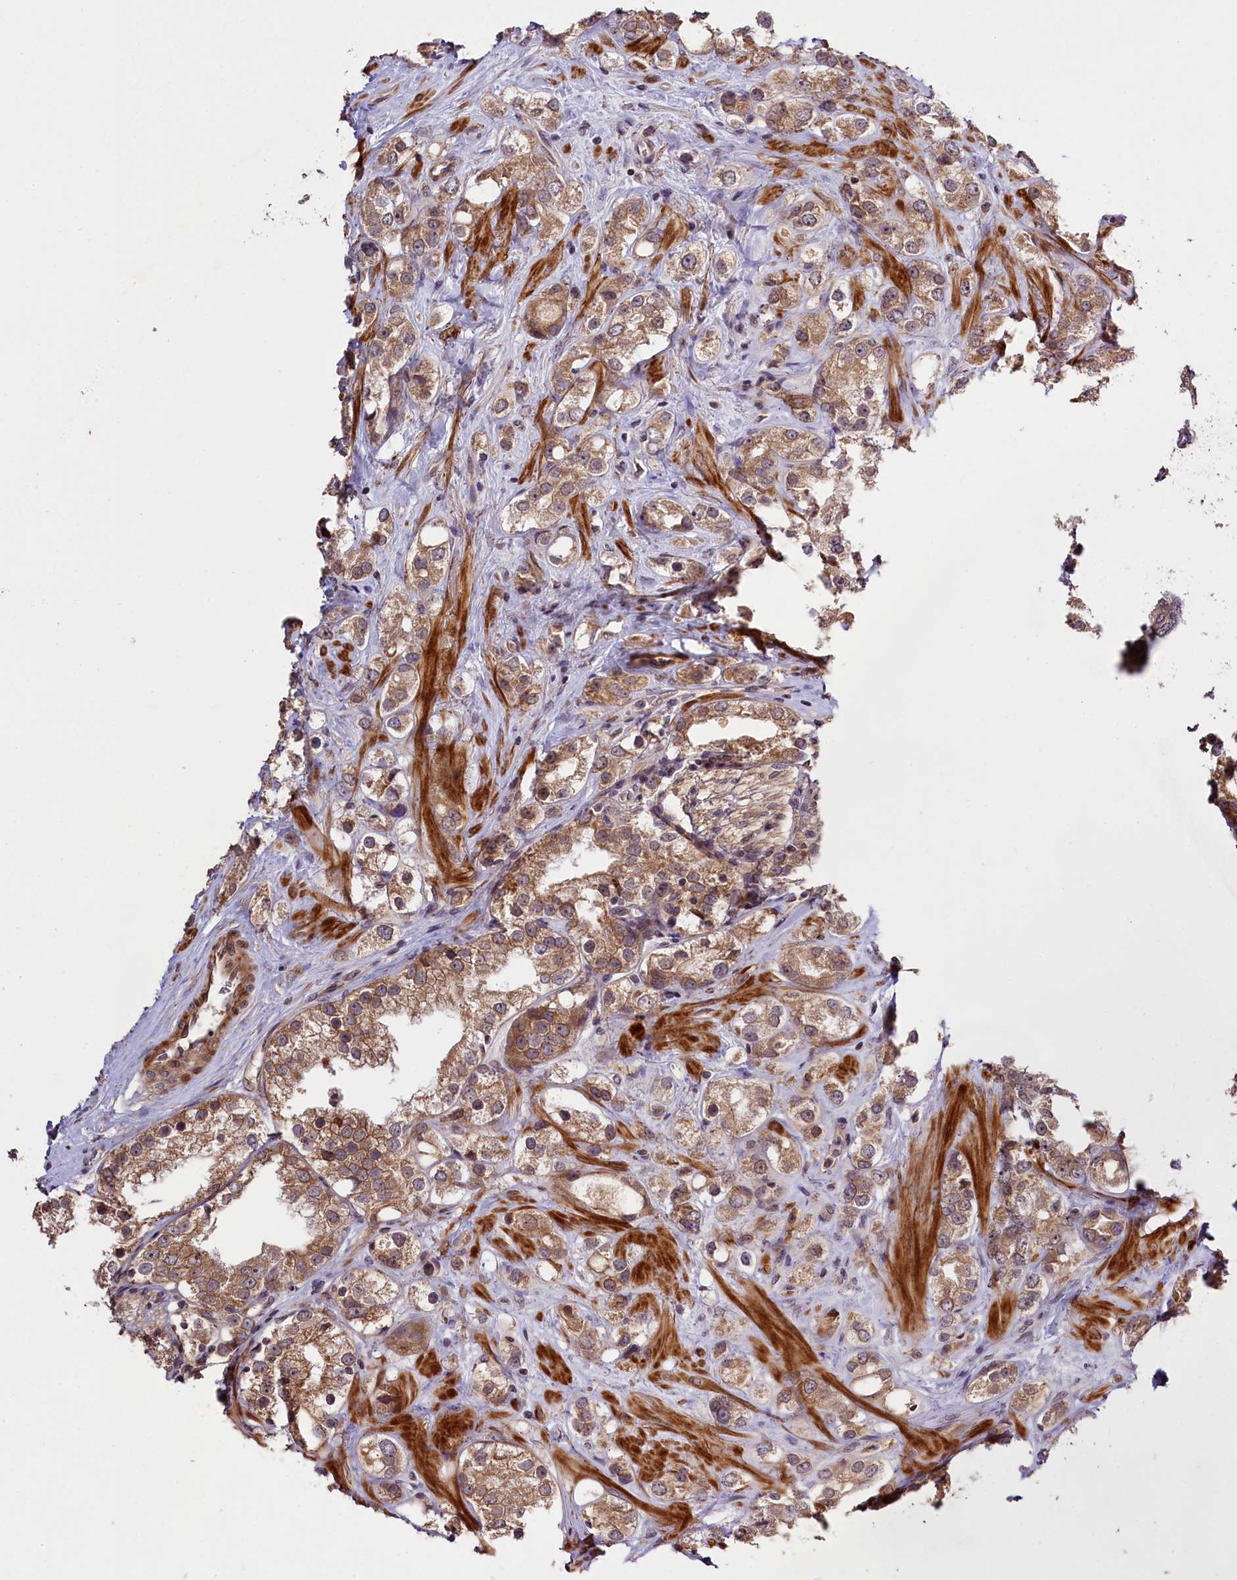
{"staining": {"intensity": "moderate", "quantity": ">75%", "location": "cytoplasmic/membranous"}, "tissue": "prostate cancer", "cell_type": "Tumor cells", "image_type": "cancer", "snomed": [{"axis": "morphology", "description": "Adenocarcinoma, NOS"}, {"axis": "topography", "description": "Prostate"}], "caption": "IHC of human adenocarcinoma (prostate) shows medium levels of moderate cytoplasmic/membranous expression in about >75% of tumor cells.", "gene": "ZNF480", "patient": {"sex": "male", "age": 79}}